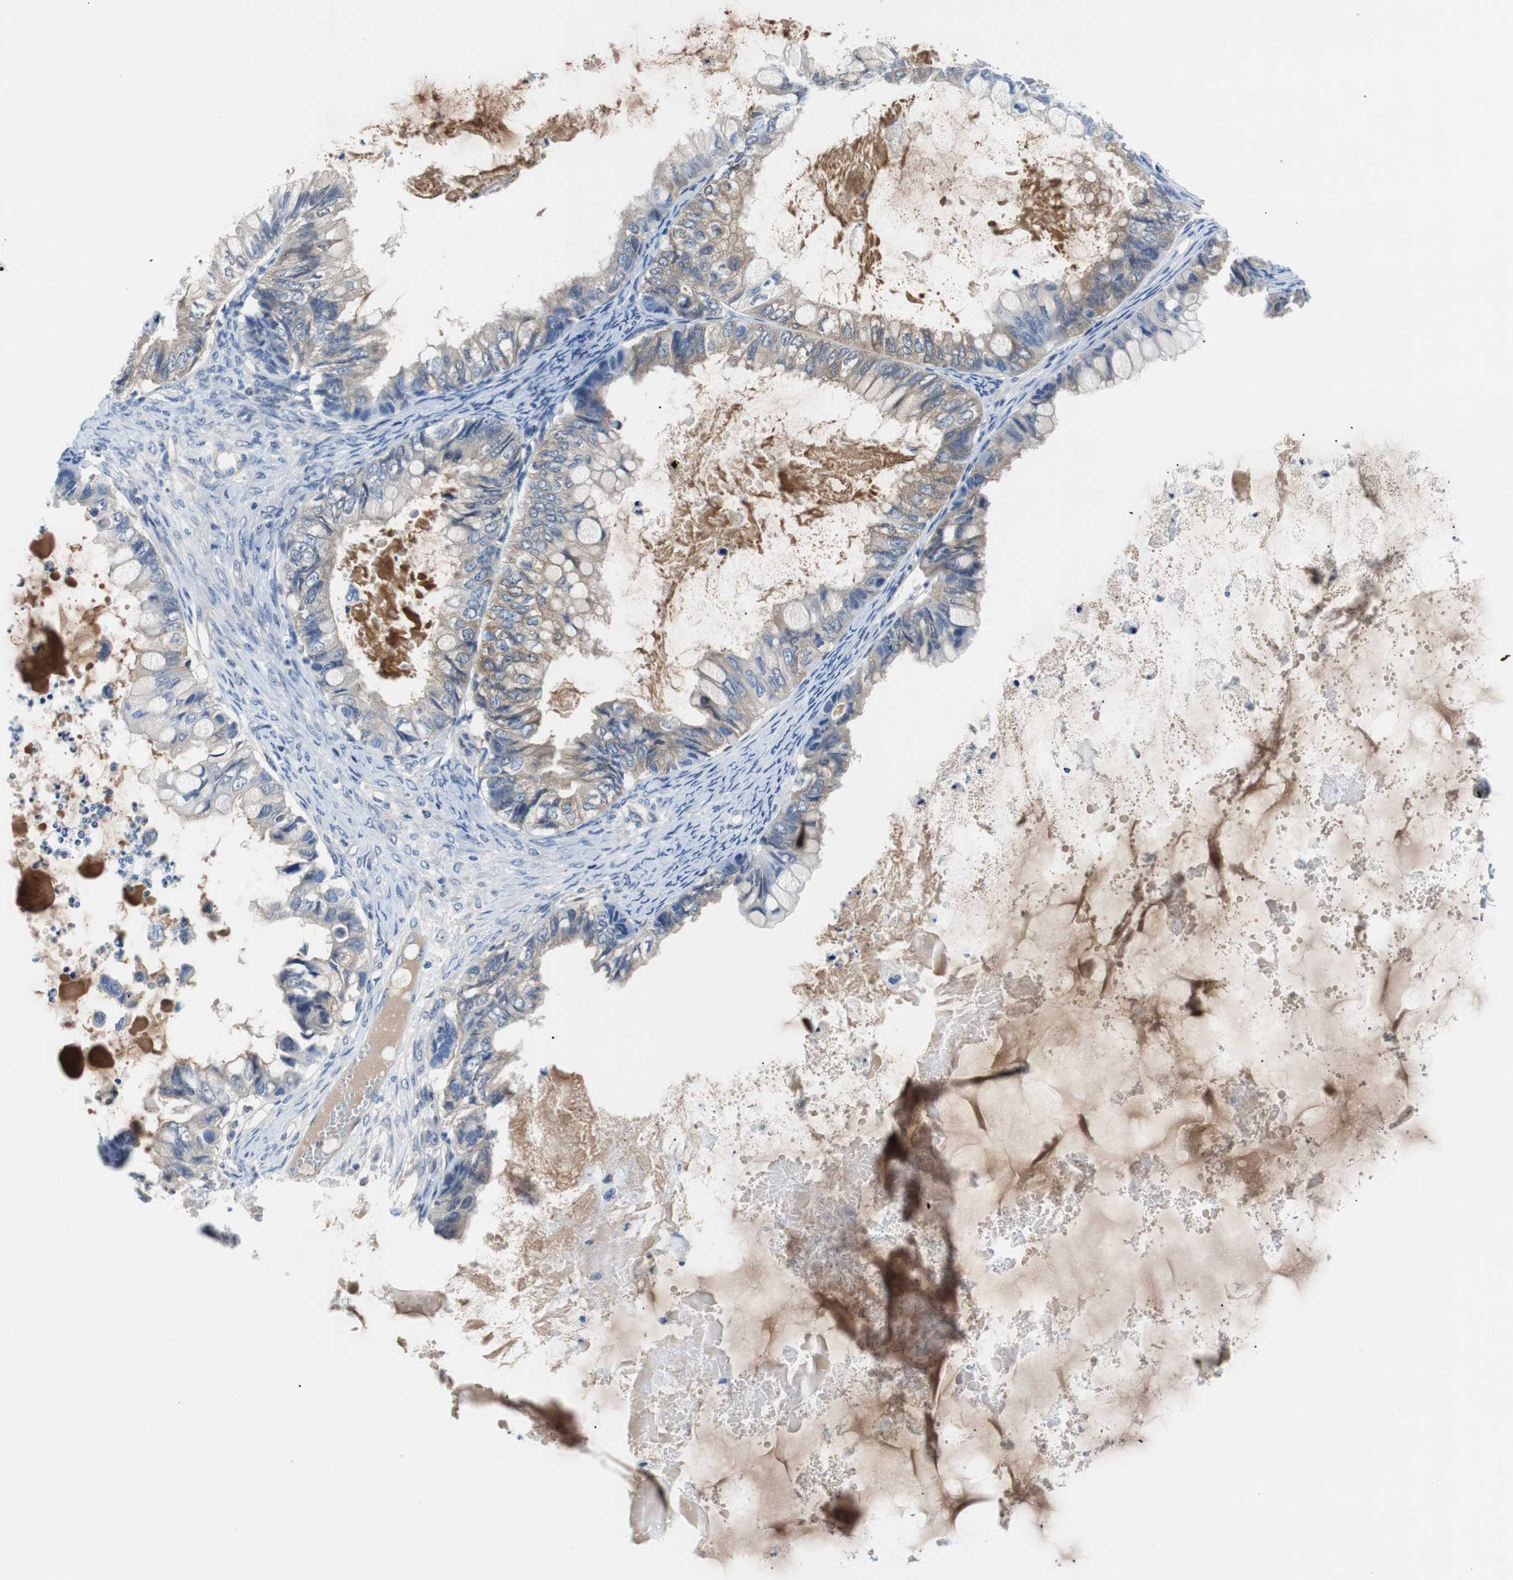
{"staining": {"intensity": "weak", "quantity": ">75%", "location": "cytoplasmic/membranous"}, "tissue": "ovarian cancer", "cell_type": "Tumor cells", "image_type": "cancer", "snomed": [{"axis": "morphology", "description": "Cystadenocarcinoma, mucinous, NOS"}, {"axis": "topography", "description": "Ovary"}], "caption": "Ovarian cancer (mucinous cystadenocarcinoma) was stained to show a protein in brown. There is low levels of weak cytoplasmic/membranous staining in approximately >75% of tumor cells.", "gene": "EEF2K", "patient": {"sex": "female", "age": 80}}